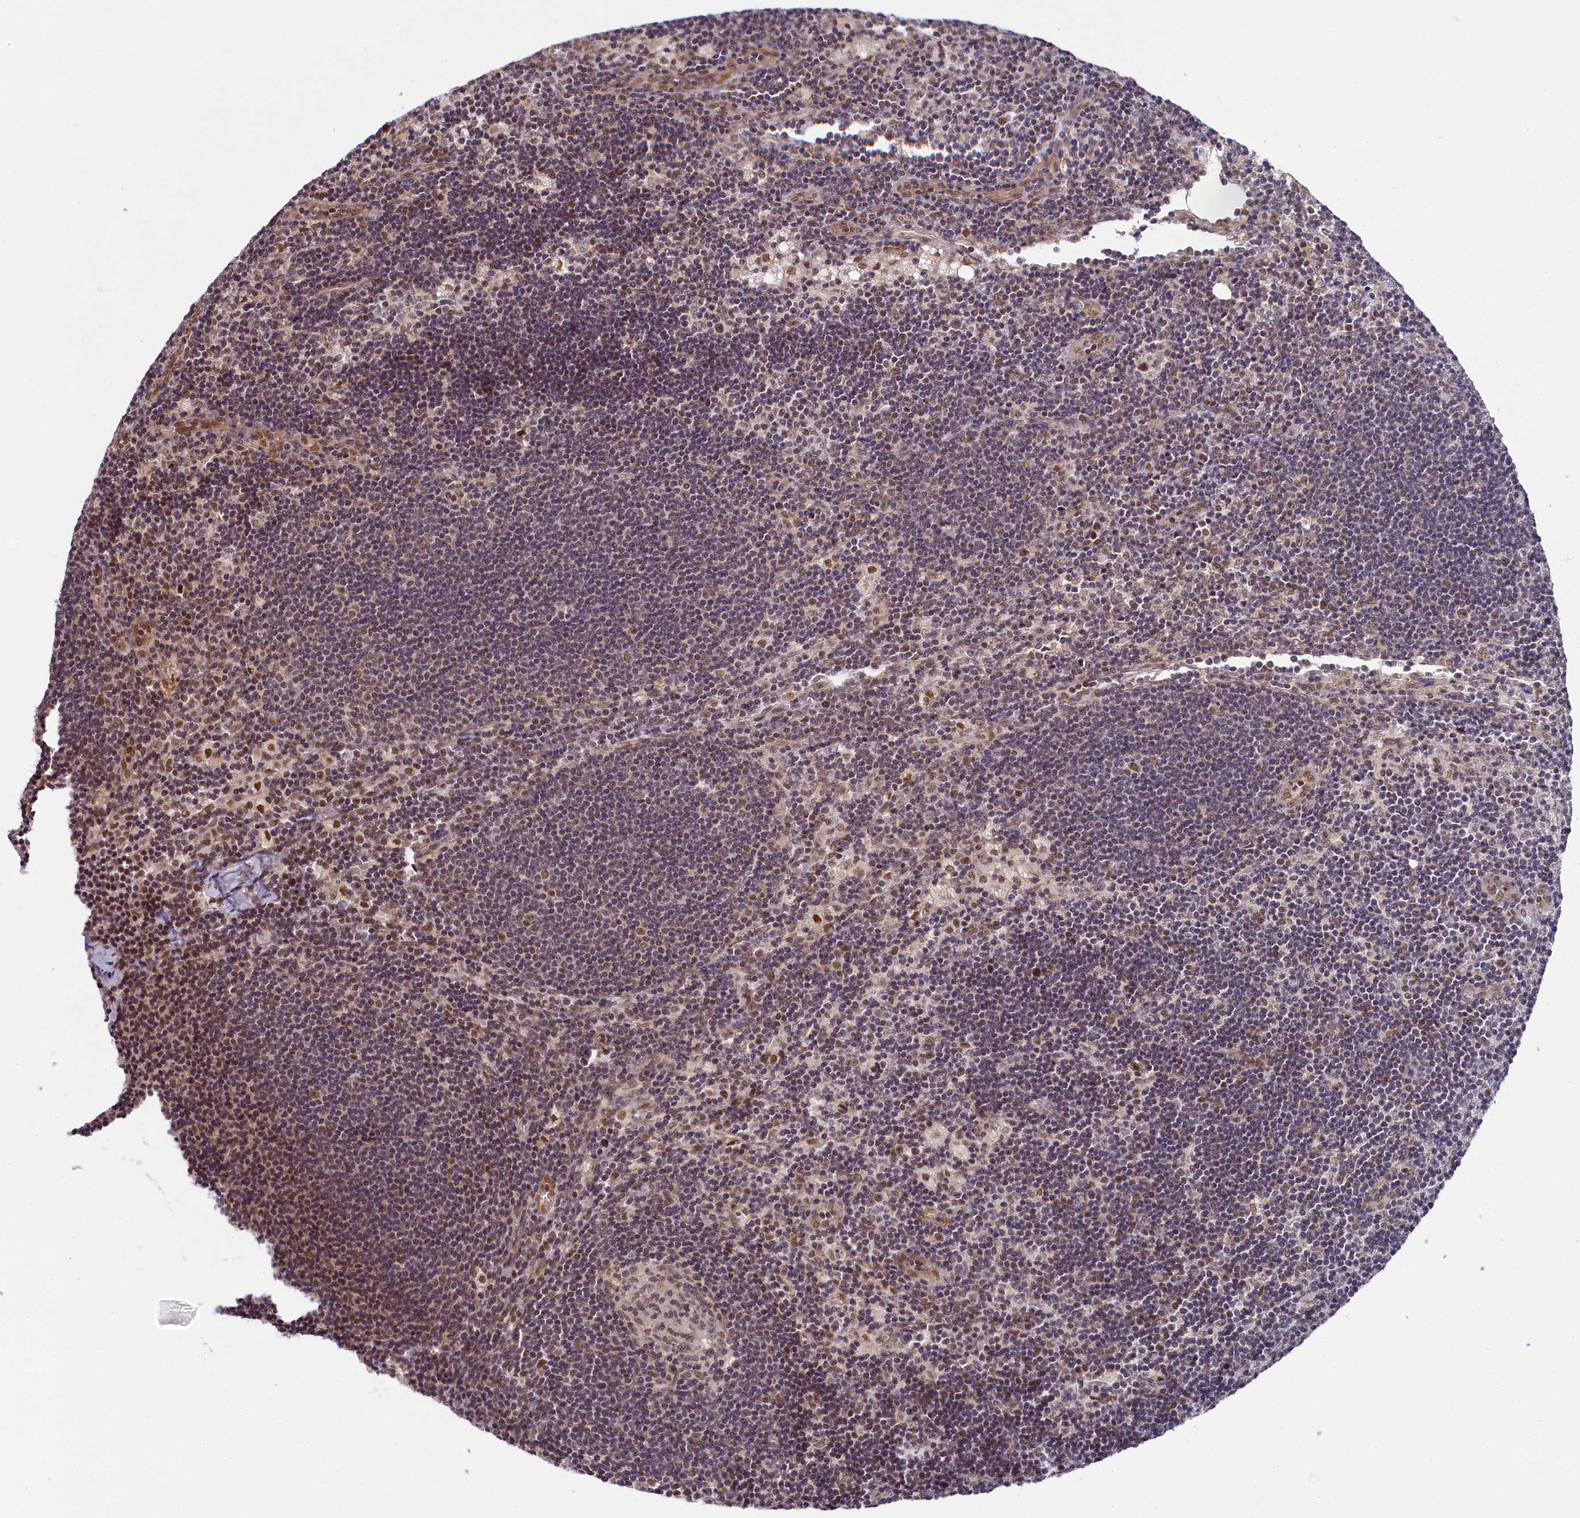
{"staining": {"intensity": "weak", "quantity": "25%-75%", "location": "nuclear"}, "tissue": "lymph node", "cell_type": "Germinal center cells", "image_type": "normal", "snomed": [{"axis": "morphology", "description": "Normal tissue, NOS"}, {"axis": "topography", "description": "Lymph node"}], "caption": "Lymph node stained for a protein exhibits weak nuclear positivity in germinal center cells. (DAB (3,3'-diaminobenzidine) IHC with brightfield microscopy, high magnification).", "gene": "INTS14", "patient": {"sex": "male", "age": 24}}